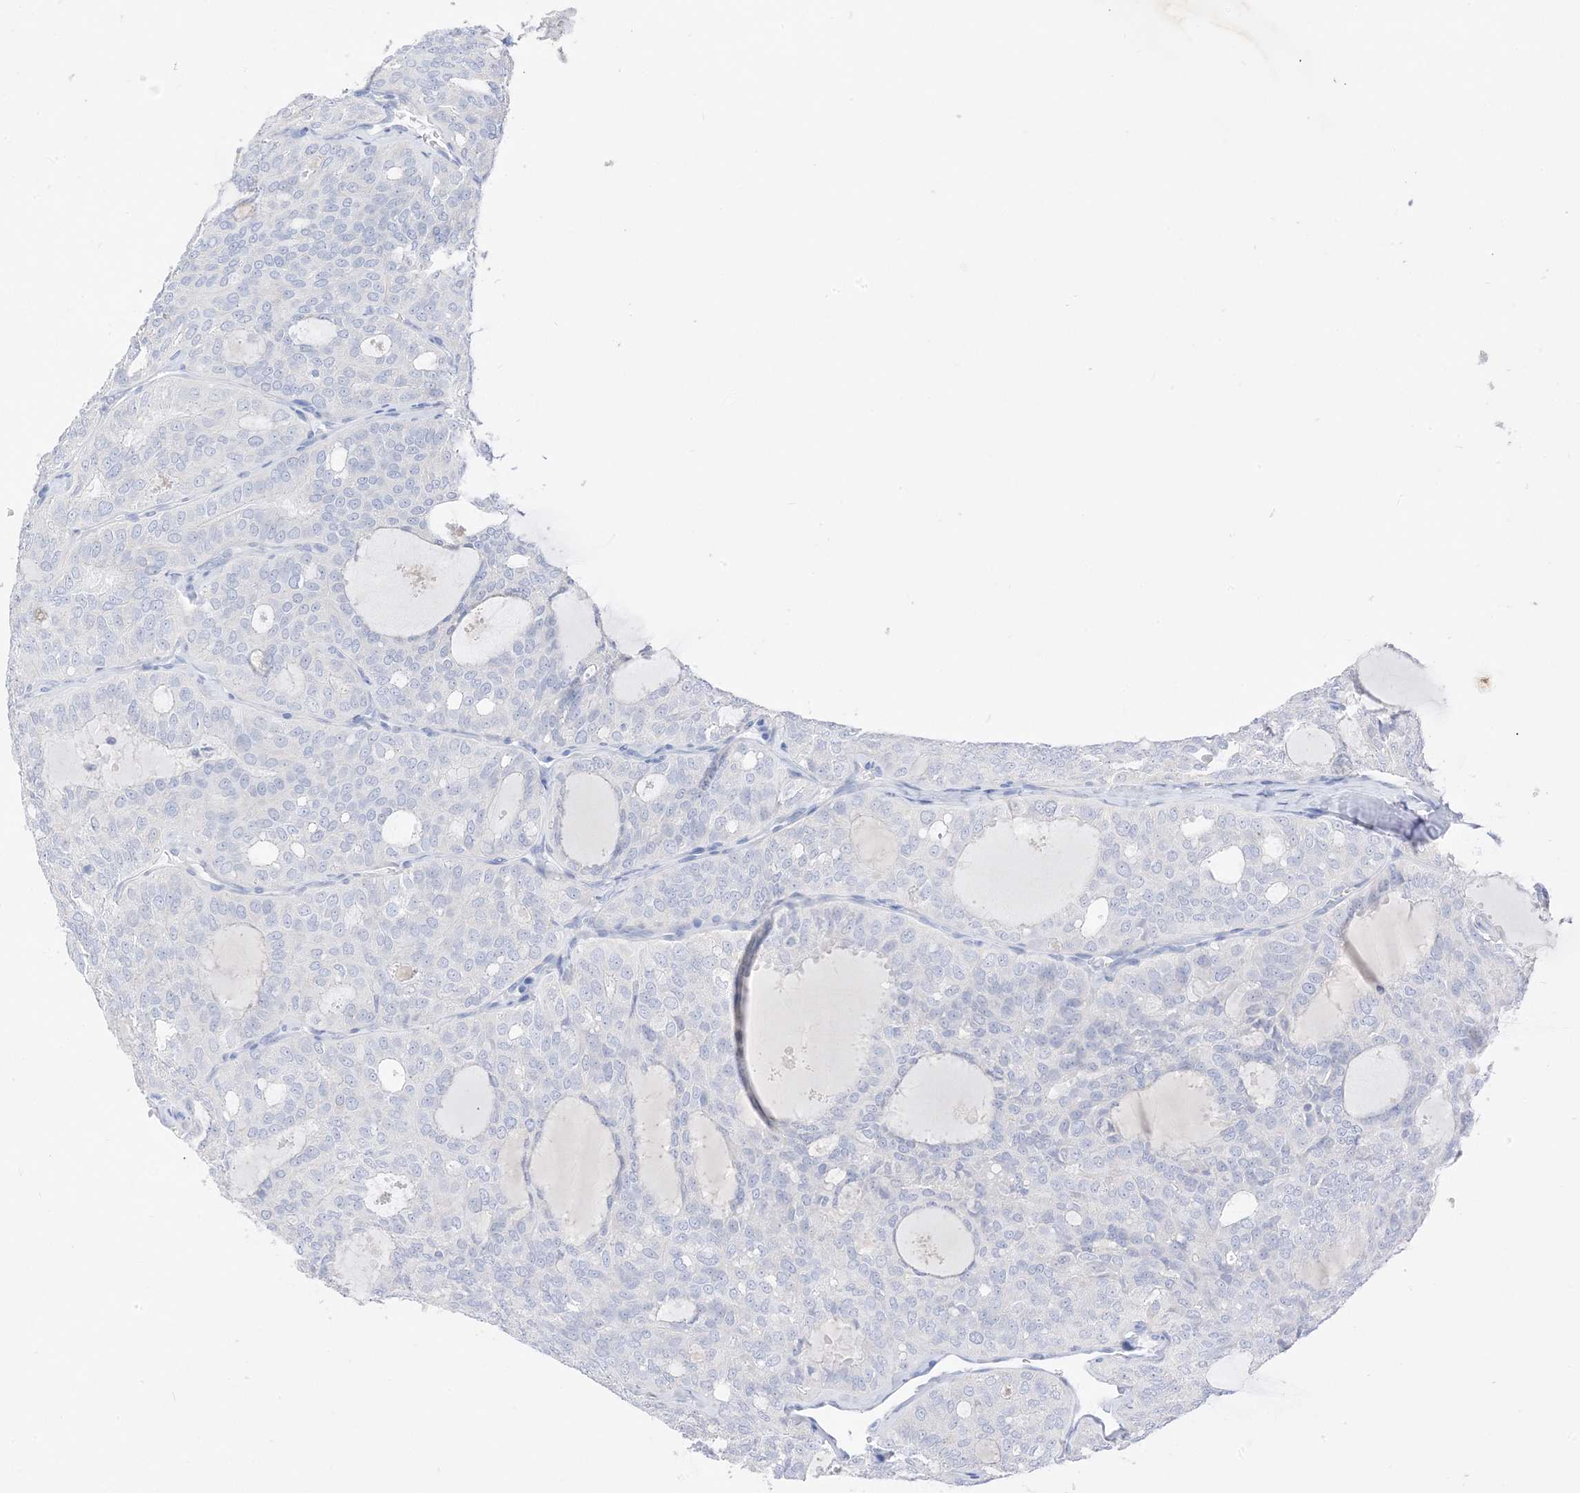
{"staining": {"intensity": "negative", "quantity": "none", "location": "none"}, "tissue": "thyroid cancer", "cell_type": "Tumor cells", "image_type": "cancer", "snomed": [{"axis": "morphology", "description": "Follicular adenoma carcinoma, NOS"}, {"axis": "topography", "description": "Thyroid gland"}], "caption": "Thyroid follicular adenoma carcinoma was stained to show a protein in brown. There is no significant positivity in tumor cells.", "gene": "MUC17", "patient": {"sex": "male", "age": 75}}